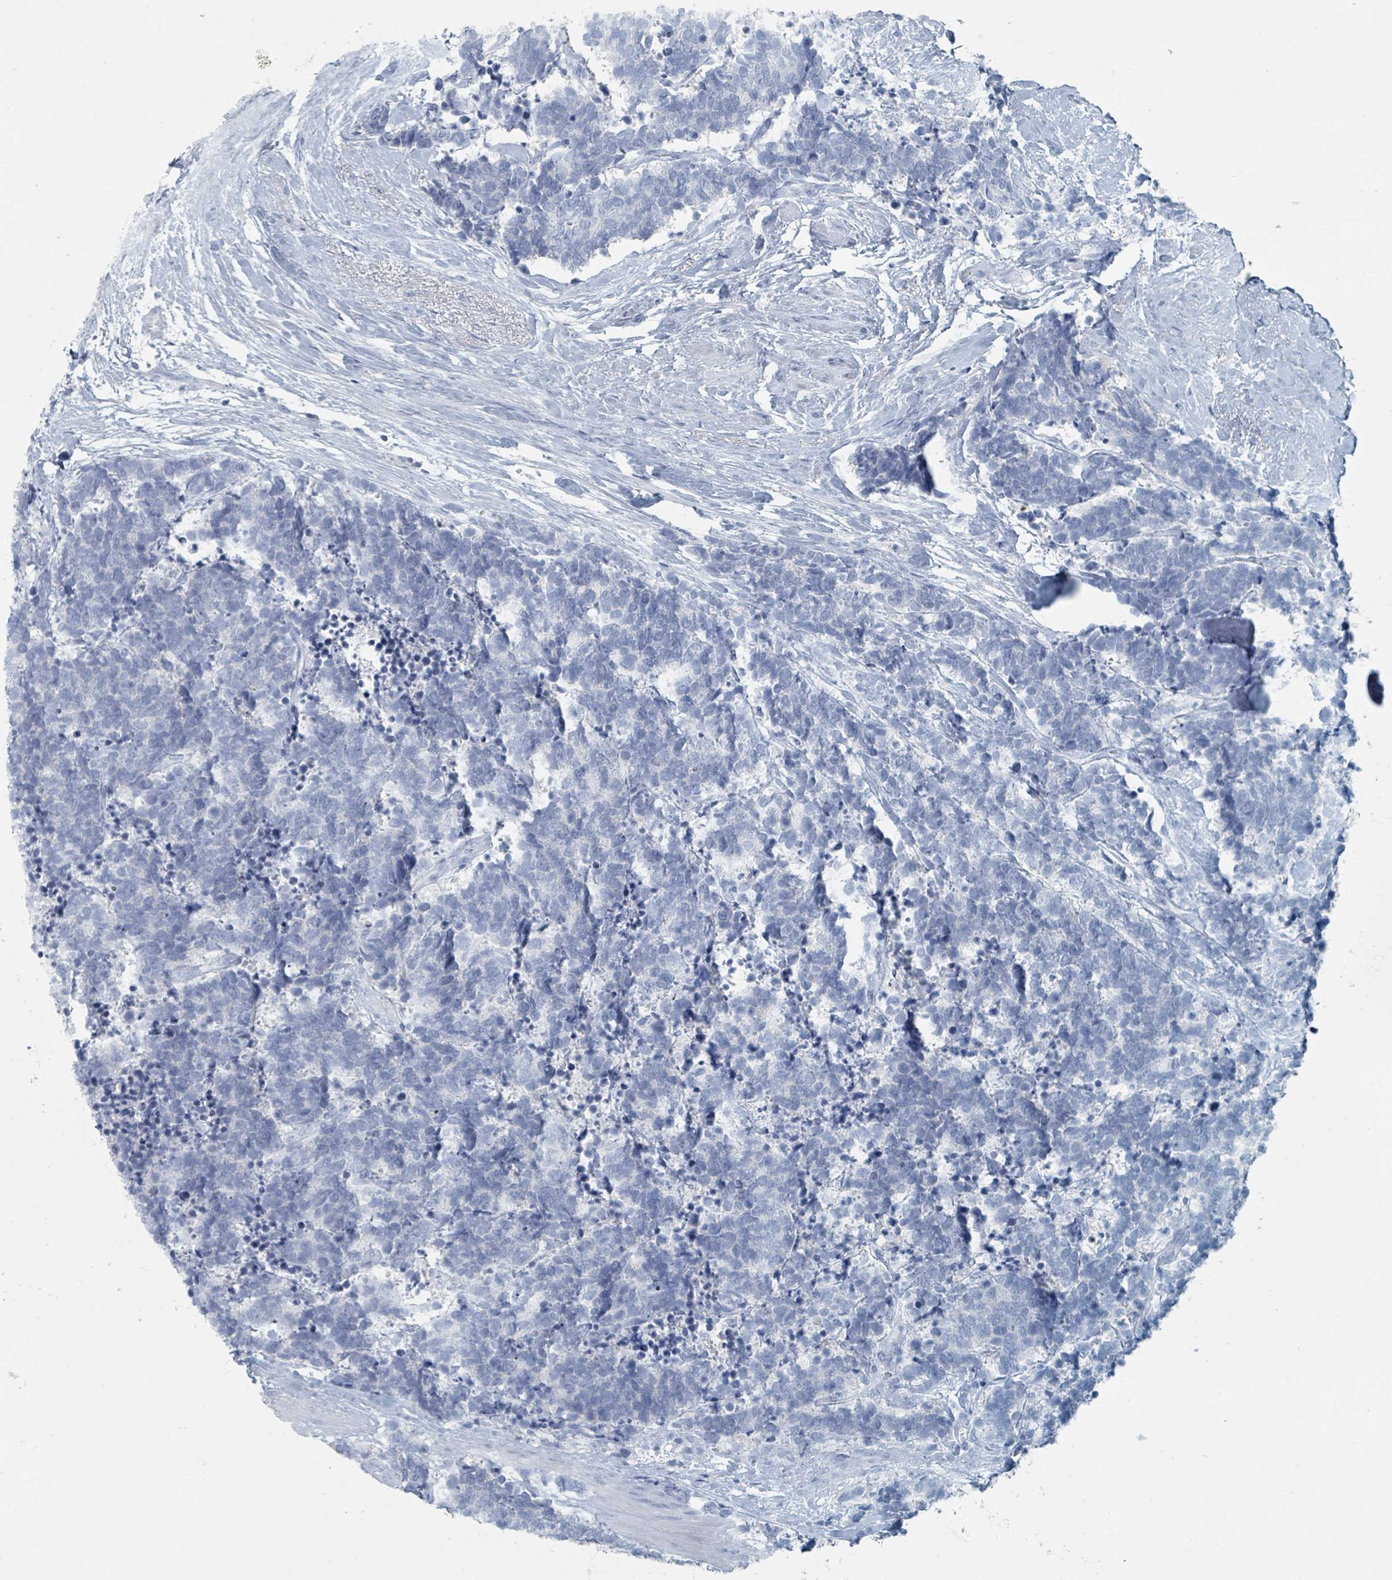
{"staining": {"intensity": "negative", "quantity": "none", "location": "none"}, "tissue": "carcinoid", "cell_type": "Tumor cells", "image_type": "cancer", "snomed": [{"axis": "morphology", "description": "Carcinoma, NOS"}, {"axis": "morphology", "description": "Carcinoid, malignant, NOS"}, {"axis": "topography", "description": "Prostate"}], "caption": "IHC photomicrograph of neoplastic tissue: carcinoid stained with DAB (3,3'-diaminobenzidine) reveals no significant protein staining in tumor cells.", "gene": "GAMT", "patient": {"sex": "male", "age": 57}}